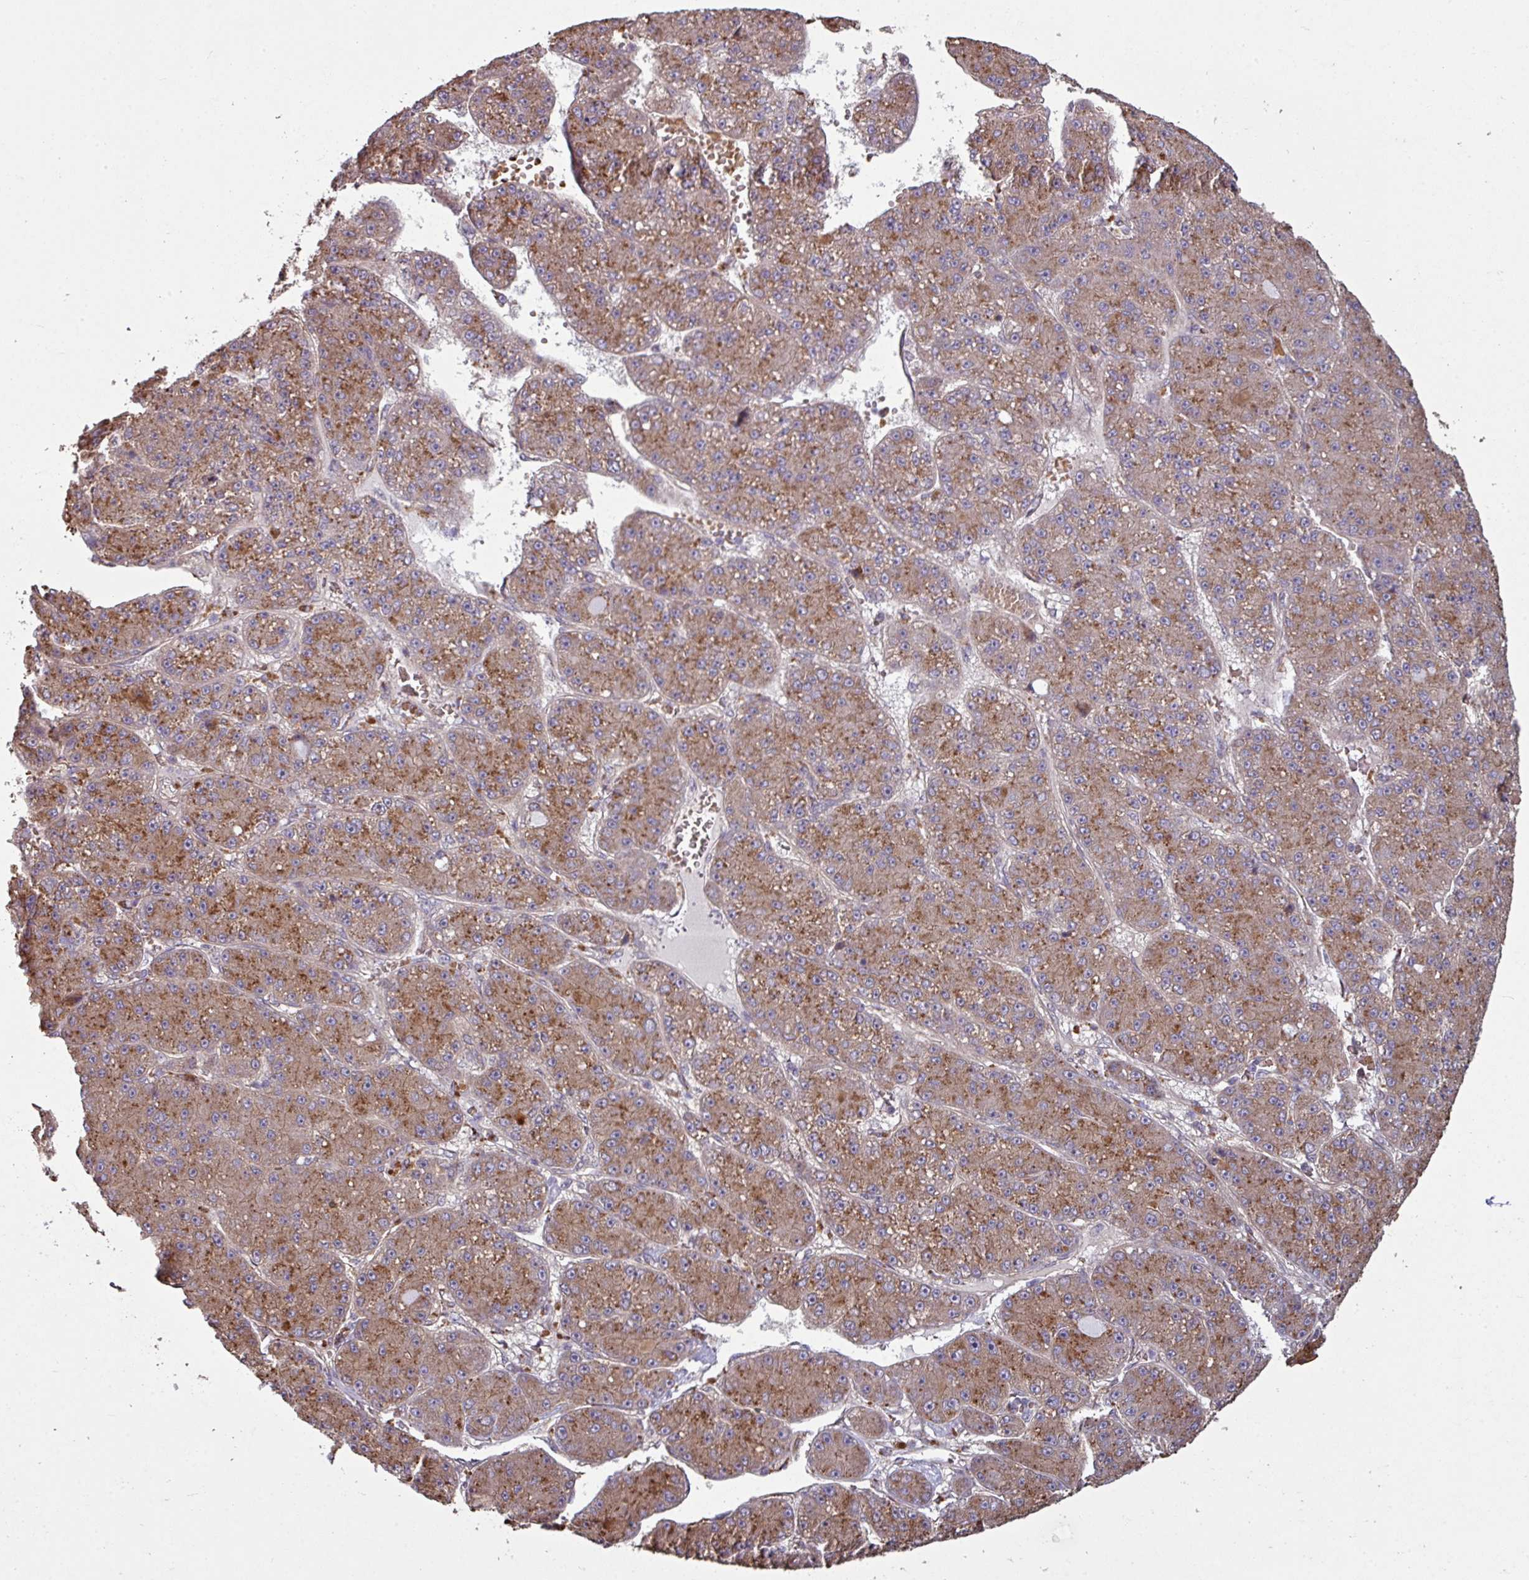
{"staining": {"intensity": "moderate", "quantity": "25%-75%", "location": "cytoplasmic/membranous"}, "tissue": "liver cancer", "cell_type": "Tumor cells", "image_type": "cancer", "snomed": [{"axis": "morphology", "description": "Carcinoma, Hepatocellular, NOS"}, {"axis": "topography", "description": "Liver"}], "caption": "Immunohistochemical staining of liver cancer demonstrates medium levels of moderate cytoplasmic/membranous protein staining in approximately 25%-75% of tumor cells.", "gene": "NHSL2", "patient": {"sex": "male", "age": 67}}